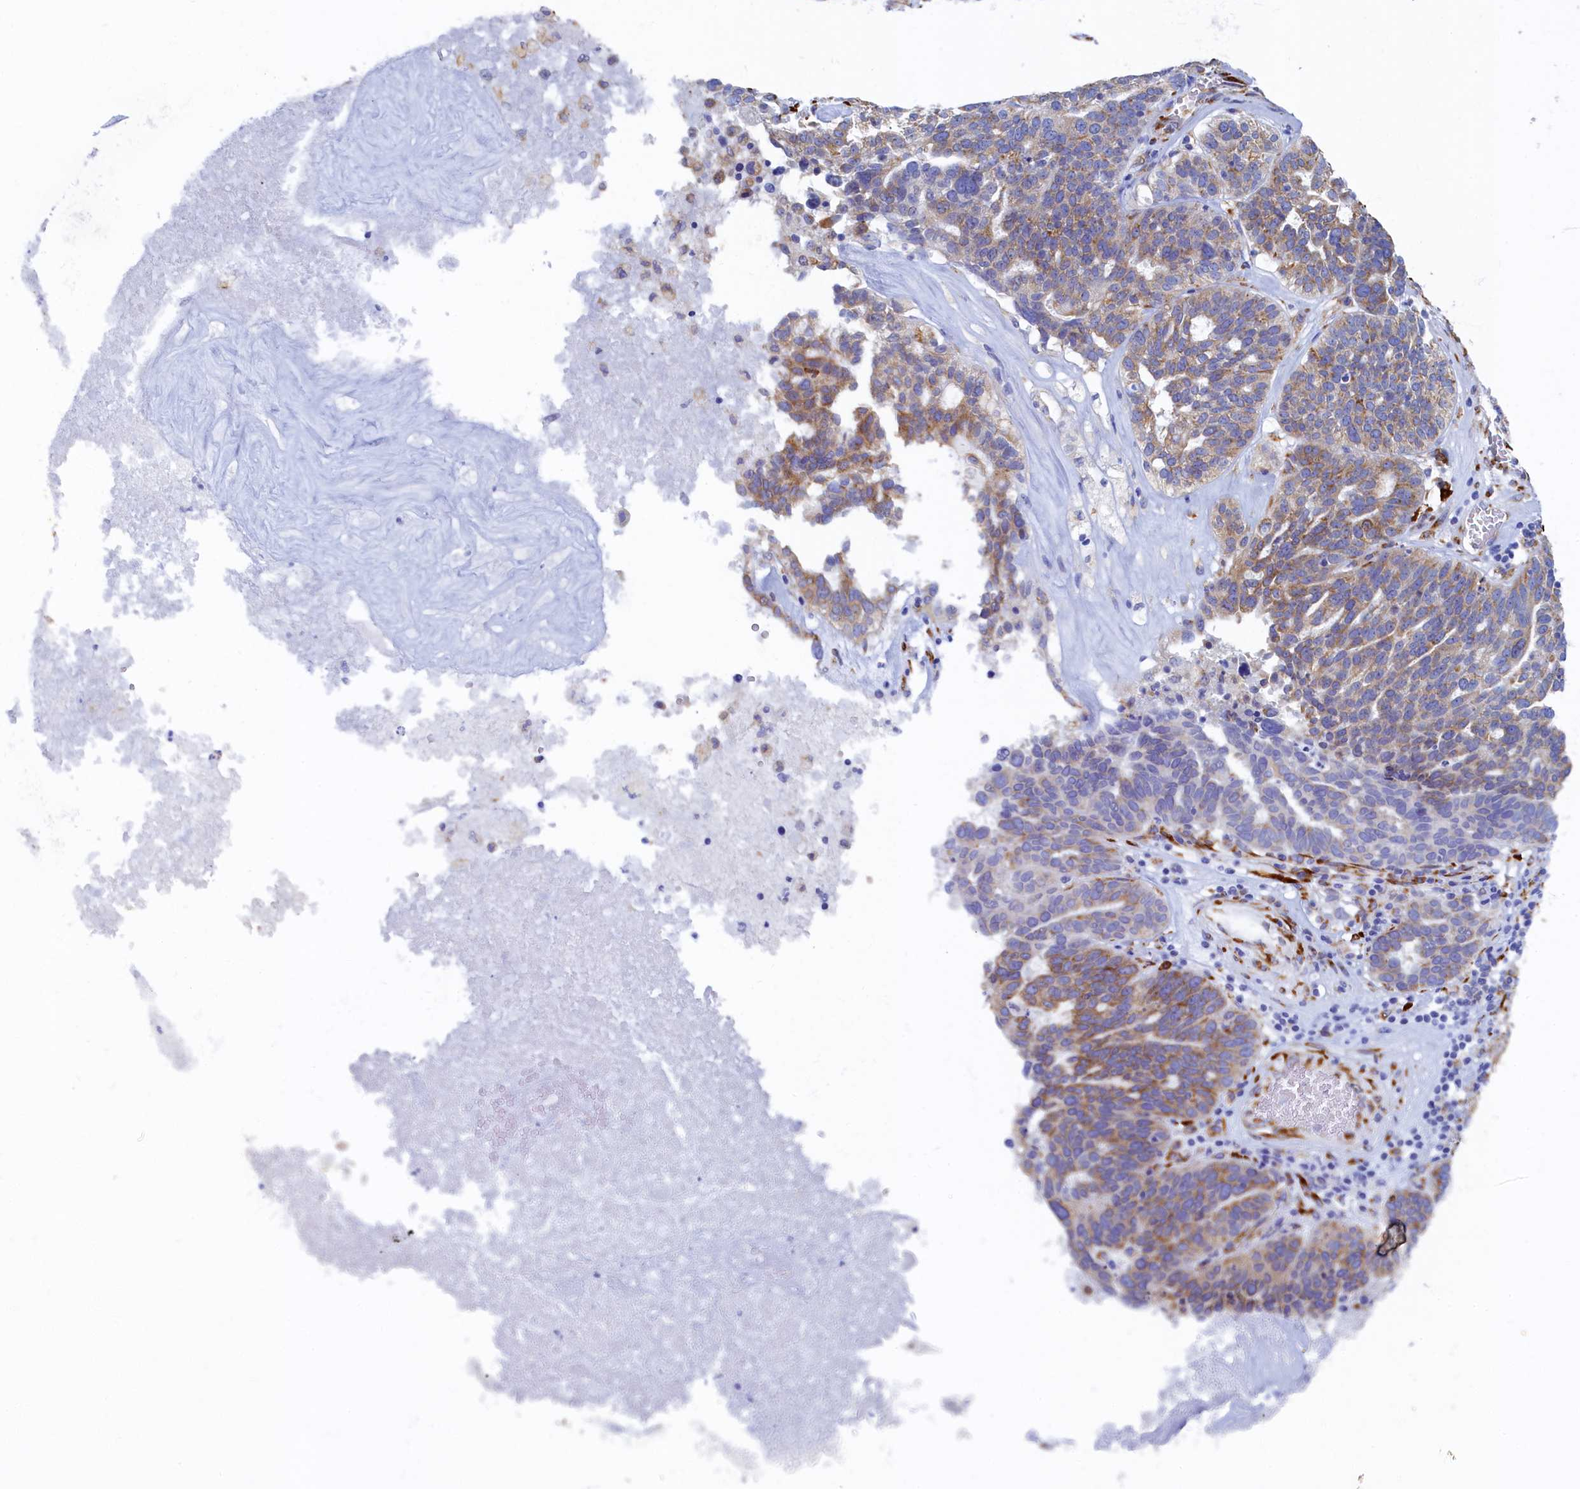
{"staining": {"intensity": "moderate", "quantity": "25%-75%", "location": "cytoplasmic/membranous"}, "tissue": "ovarian cancer", "cell_type": "Tumor cells", "image_type": "cancer", "snomed": [{"axis": "morphology", "description": "Cystadenocarcinoma, serous, NOS"}, {"axis": "topography", "description": "Ovary"}], "caption": "Human ovarian cancer (serous cystadenocarcinoma) stained with a brown dye shows moderate cytoplasmic/membranous positive staining in approximately 25%-75% of tumor cells.", "gene": "TMEM18", "patient": {"sex": "female", "age": 59}}